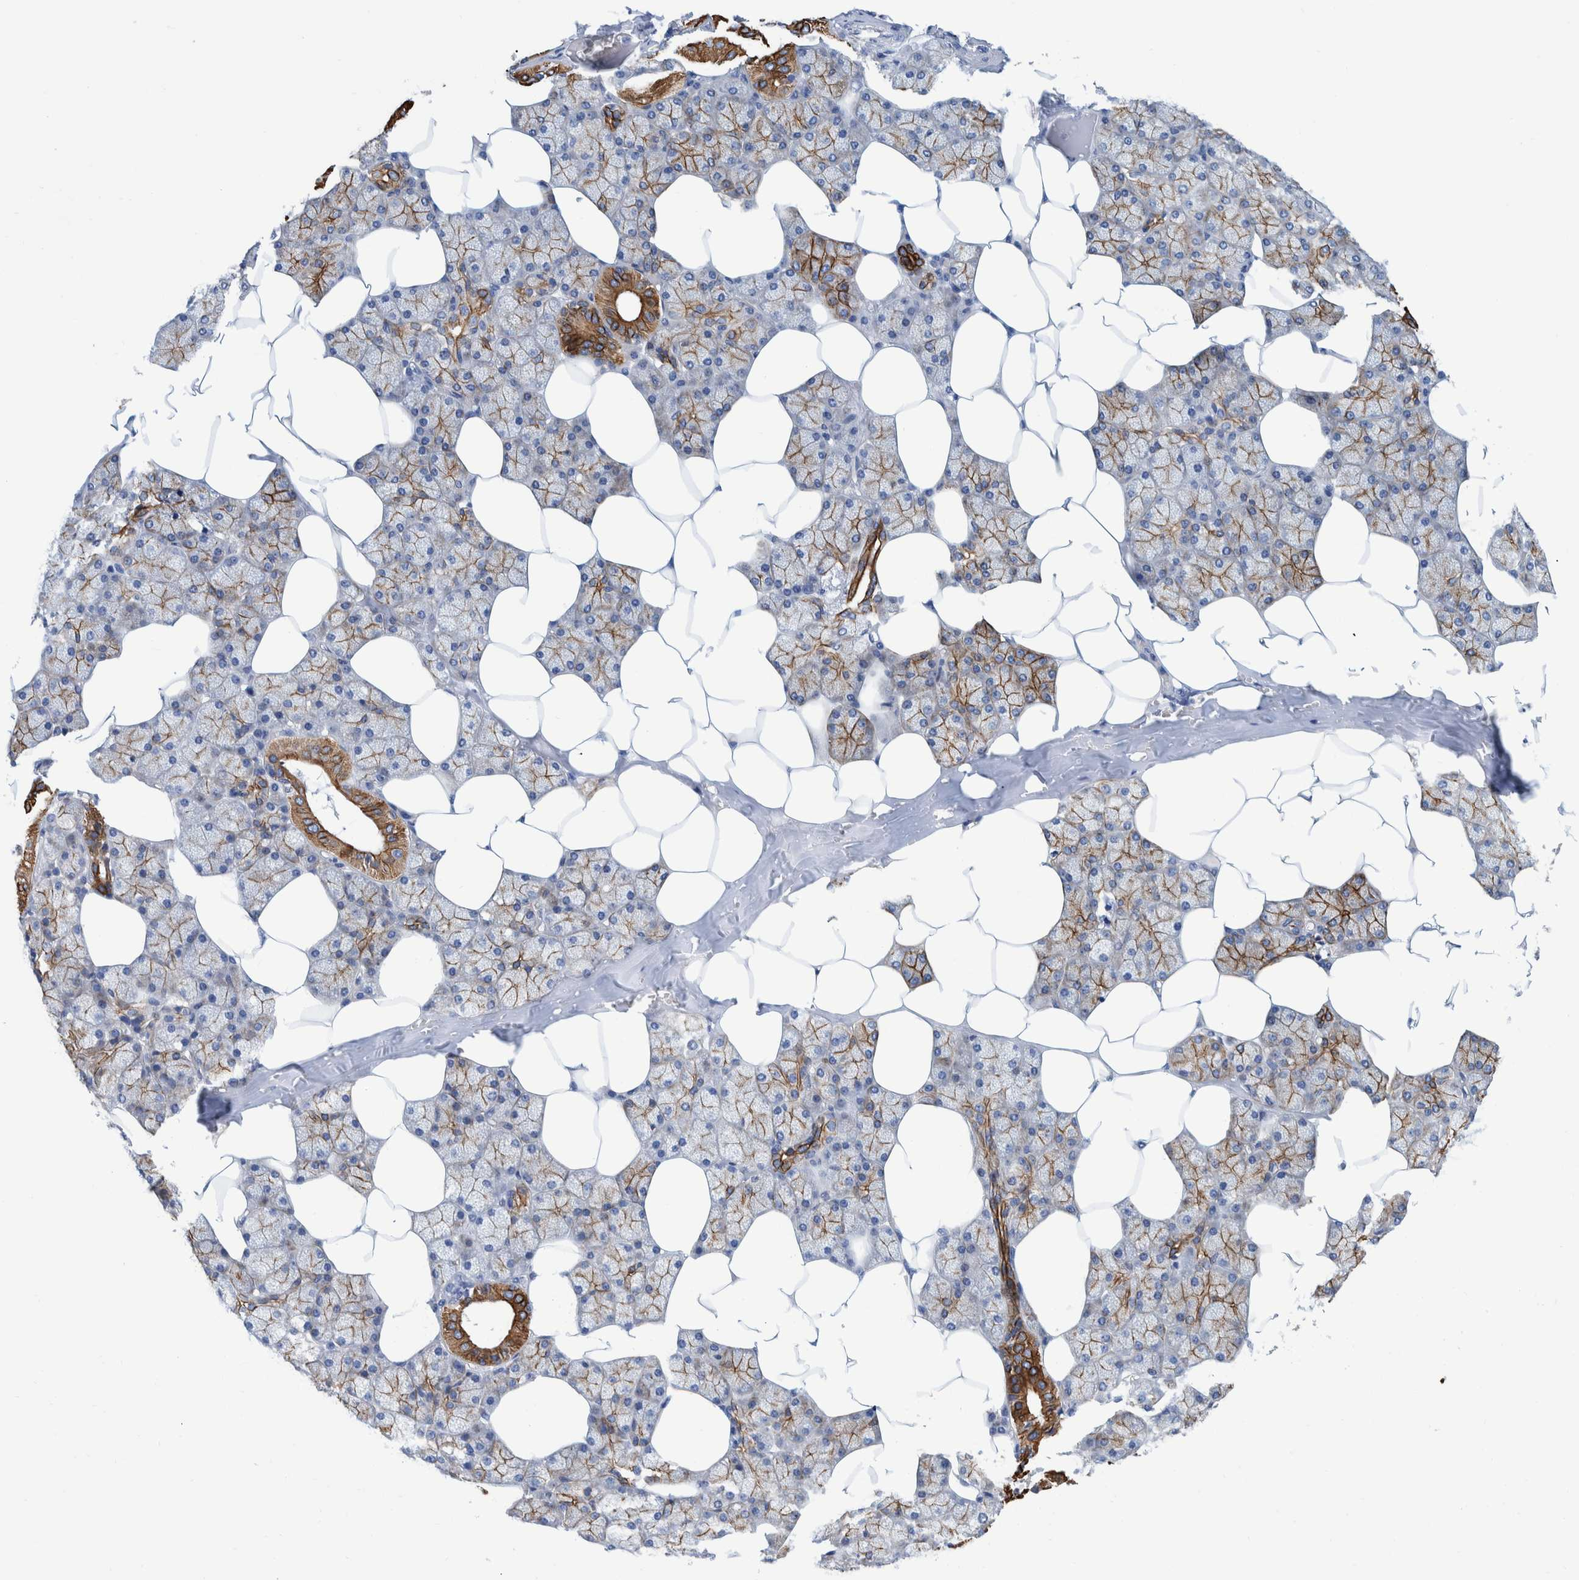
{"staining": {"intensity": "moderate", "quantity": ">75%", "location": "cytoplasmic/membranous"}, "tissue": "salivary gland", "cell_type": "Glandular cells", "image_type": "normal", "snomed": [{"axis": "morphology", "description": "Normal tissue, NOS"}, {"axis": "topography", "description": "Salivary gland"}], "caption": "Immunohistochemistry photomicrograph of normal human salivary gland stained for a protein (brown), which demonstrates medium levels of moderate cytoplasmic/membranous positivity in about >75% of glandular cells.", "gene": "MKS1", "patient": {"sex": "male", "age": 62}}